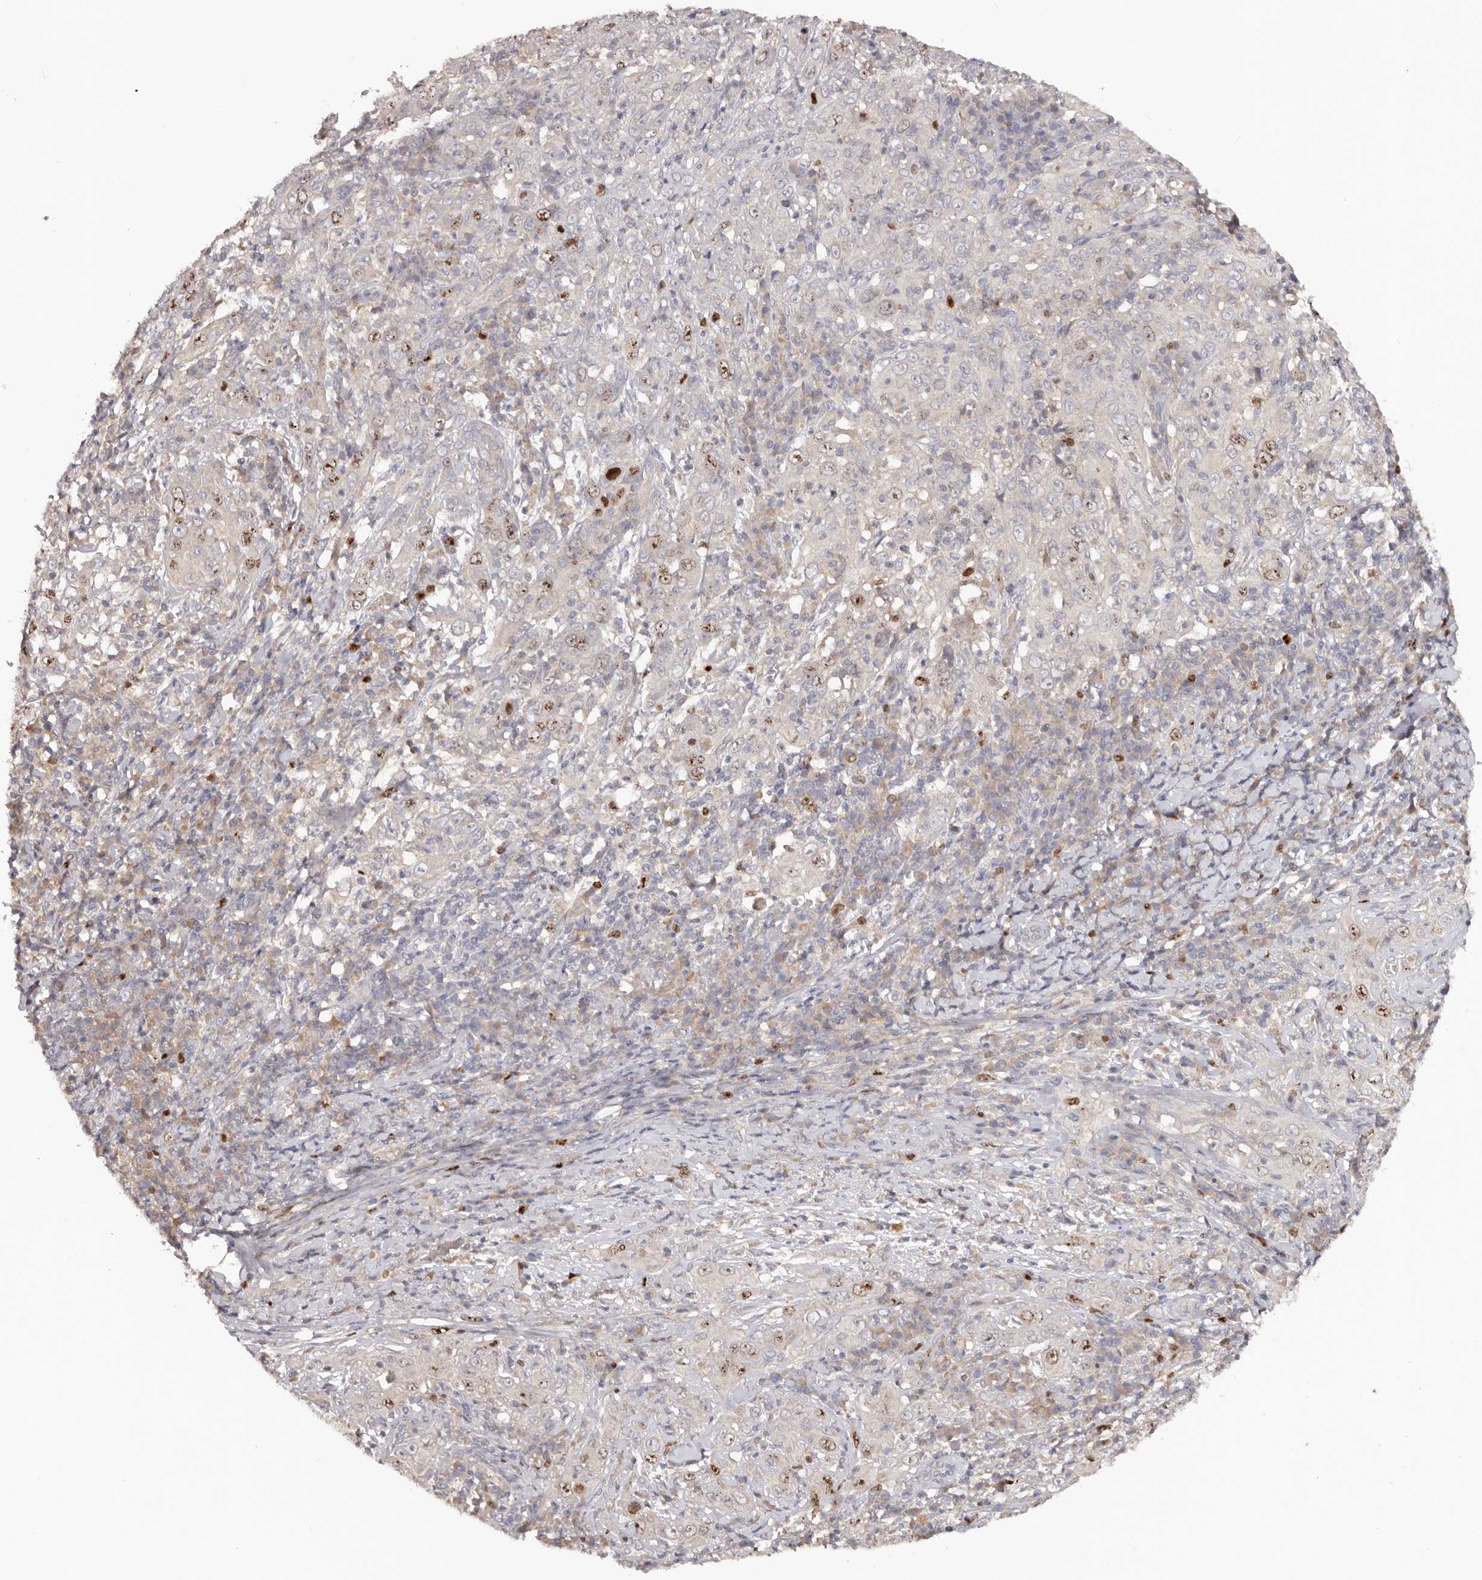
{"staining": {"intensity": "moderate", "quantity": "<25%", "location": "nuclear"}, "tissue": "cervical cancer", "cell_type": "Tumor cells", "image_type": "cancer", "snomed": [{"axis": "morphology", "description": "Squamous cell carcinoma, NOS"}, {"axis": "topography", "description": "Cervix"}], "caption": "Tumor cells reveal low levels of moderate nuclear positivity in about <25% of cells in cervical cancer.", "gene": "CCDC190", "patient": {"sex": "female", "age": 46}}